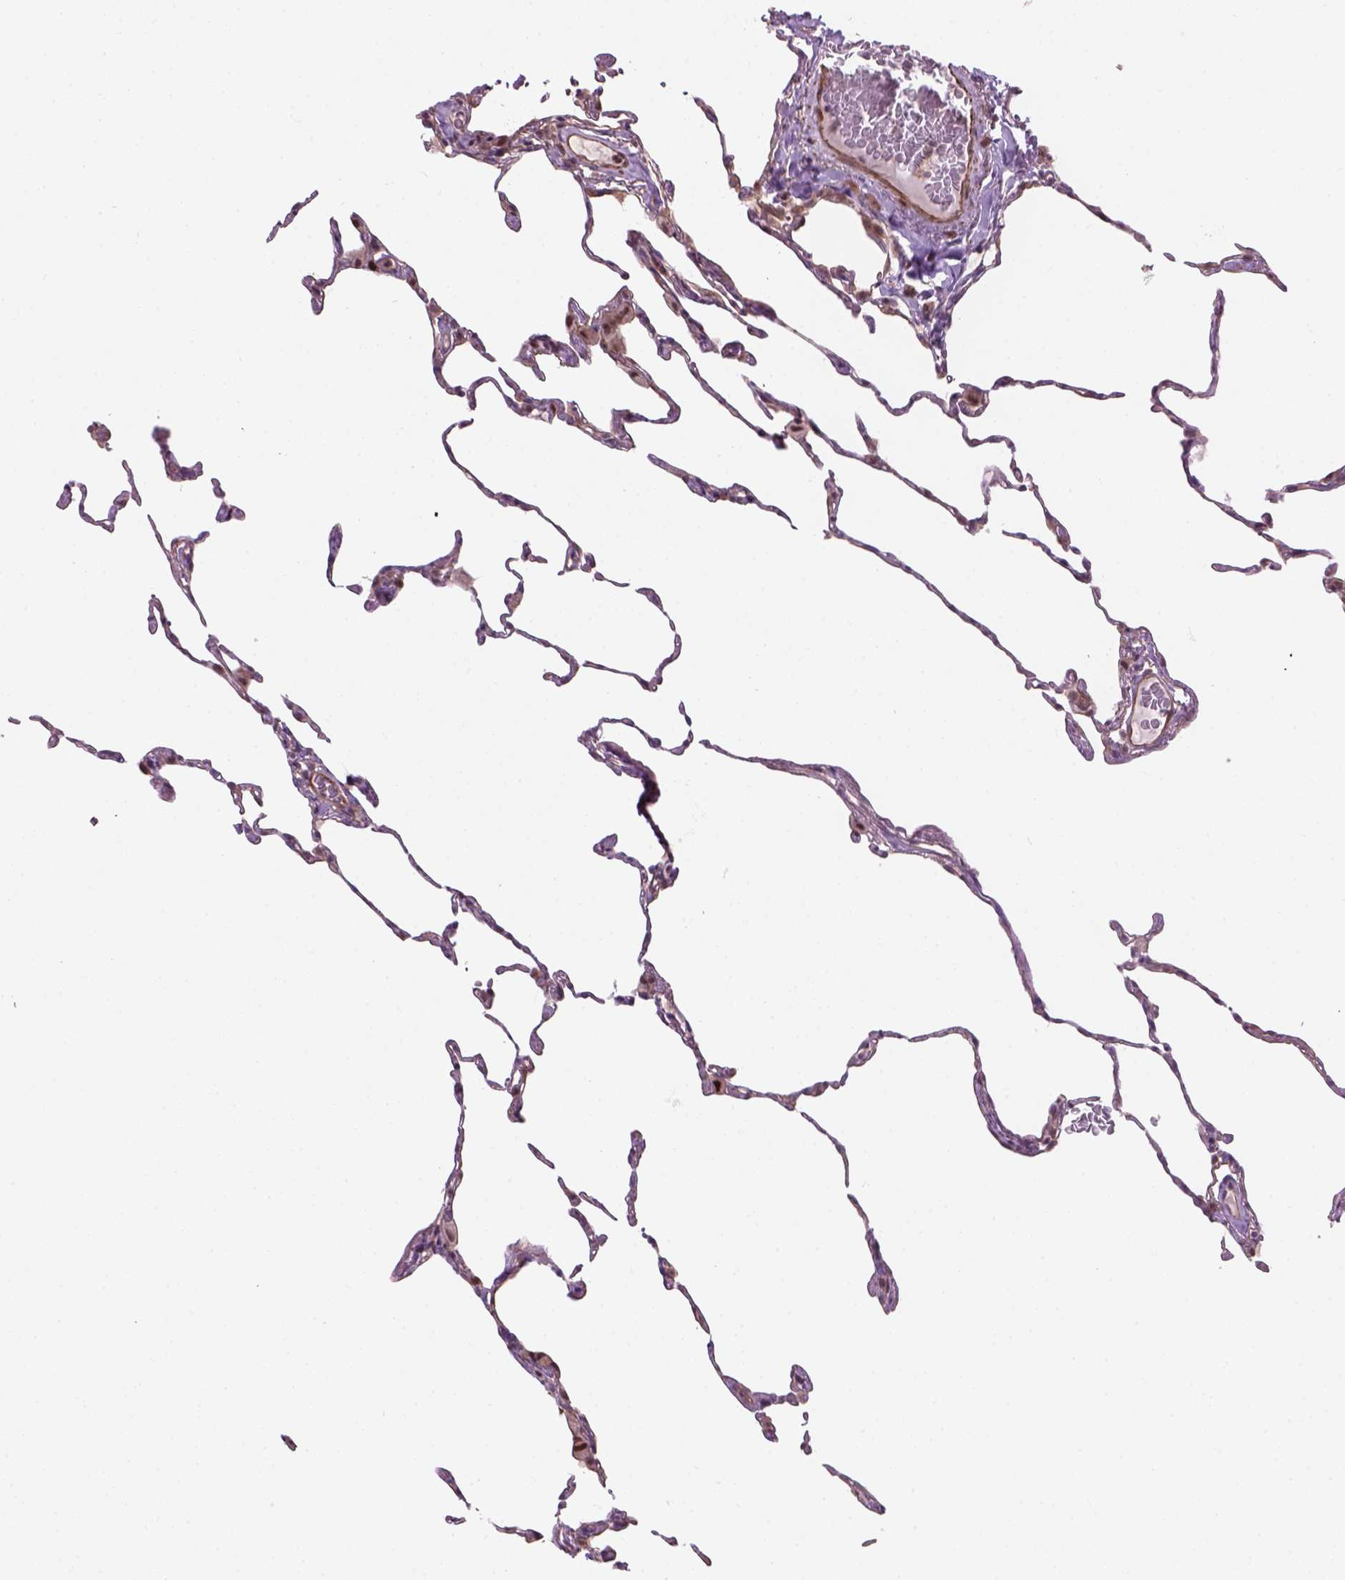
{"staining": {"intensity": "moderate", "quantity": "<25%", "location": "cytoplasmic/membranous,nuclear"}, "tissue": "lung", "cell_type": "Alveolar cells", "image_type": "normal", "snomed": [{"axis": "morphology", "description": "Normal tissue, NOS"}, {"axis": "topography", "description": "Lung"}], "caption": "The photomicrograph shows a brown stain indicating the presence of a protein in the cytoplasmic/membranous,nuclear of alveolar cells in lung. (DAB (3,3'-diaminobenzidine) IHC with brightfield microscopy, high magnification).", "gene": "PSMD11", "patient": {"sex": "female", "age": 57}}